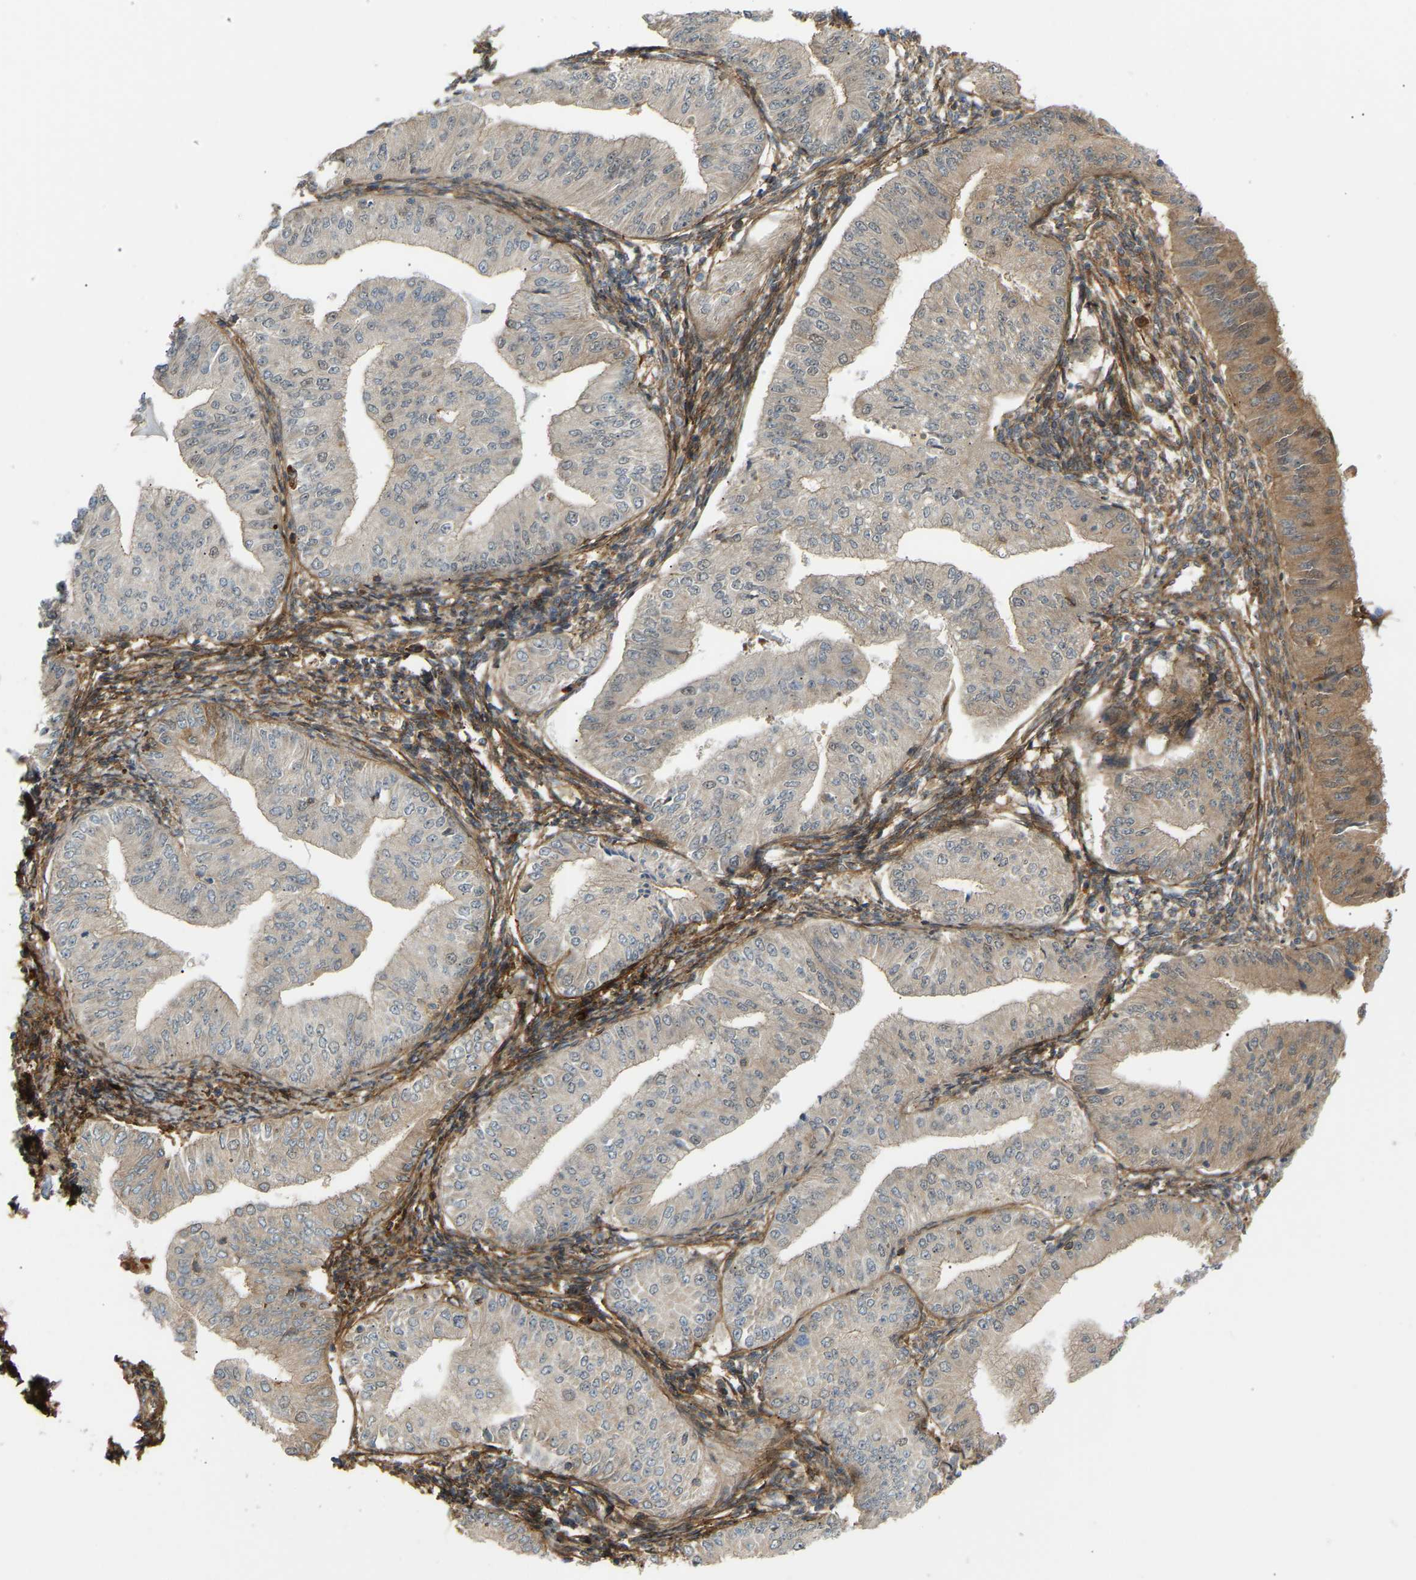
{"staining": {"intensity": "moderate", "quantity": "<25%", "location": "cytoplasmic/membranous,nuclear"}, "tissue": "endometrial cancer", "cell_type": "Tumor cells", "image_type": "cancer", "snomed": [{"axis": "morphology", "description": "Normal tissue, NOS"}, {"axis": "morphology", "description": "Adenocarcinoma, NOS"}, {"axis": "topography", "description": "Endometrium"}], "caption": "Immunohistochemistry (IHC) staining of endometrial adenocarcinoma, which demonstrates low levels of moderate cytoplasmic/membranous and nuclear expression in about <25% of tumor cells indicating moderate cytoplasmic/membranous and nuclear protein positivity. The staining was performed using DAB (3,3'-diaminobenzidine) (brown) for protein detection and nuclei were counterstained in hematoxylin (blue).", "gene": "PLCG2", "patient": {"sex": "female", "age": 53}}